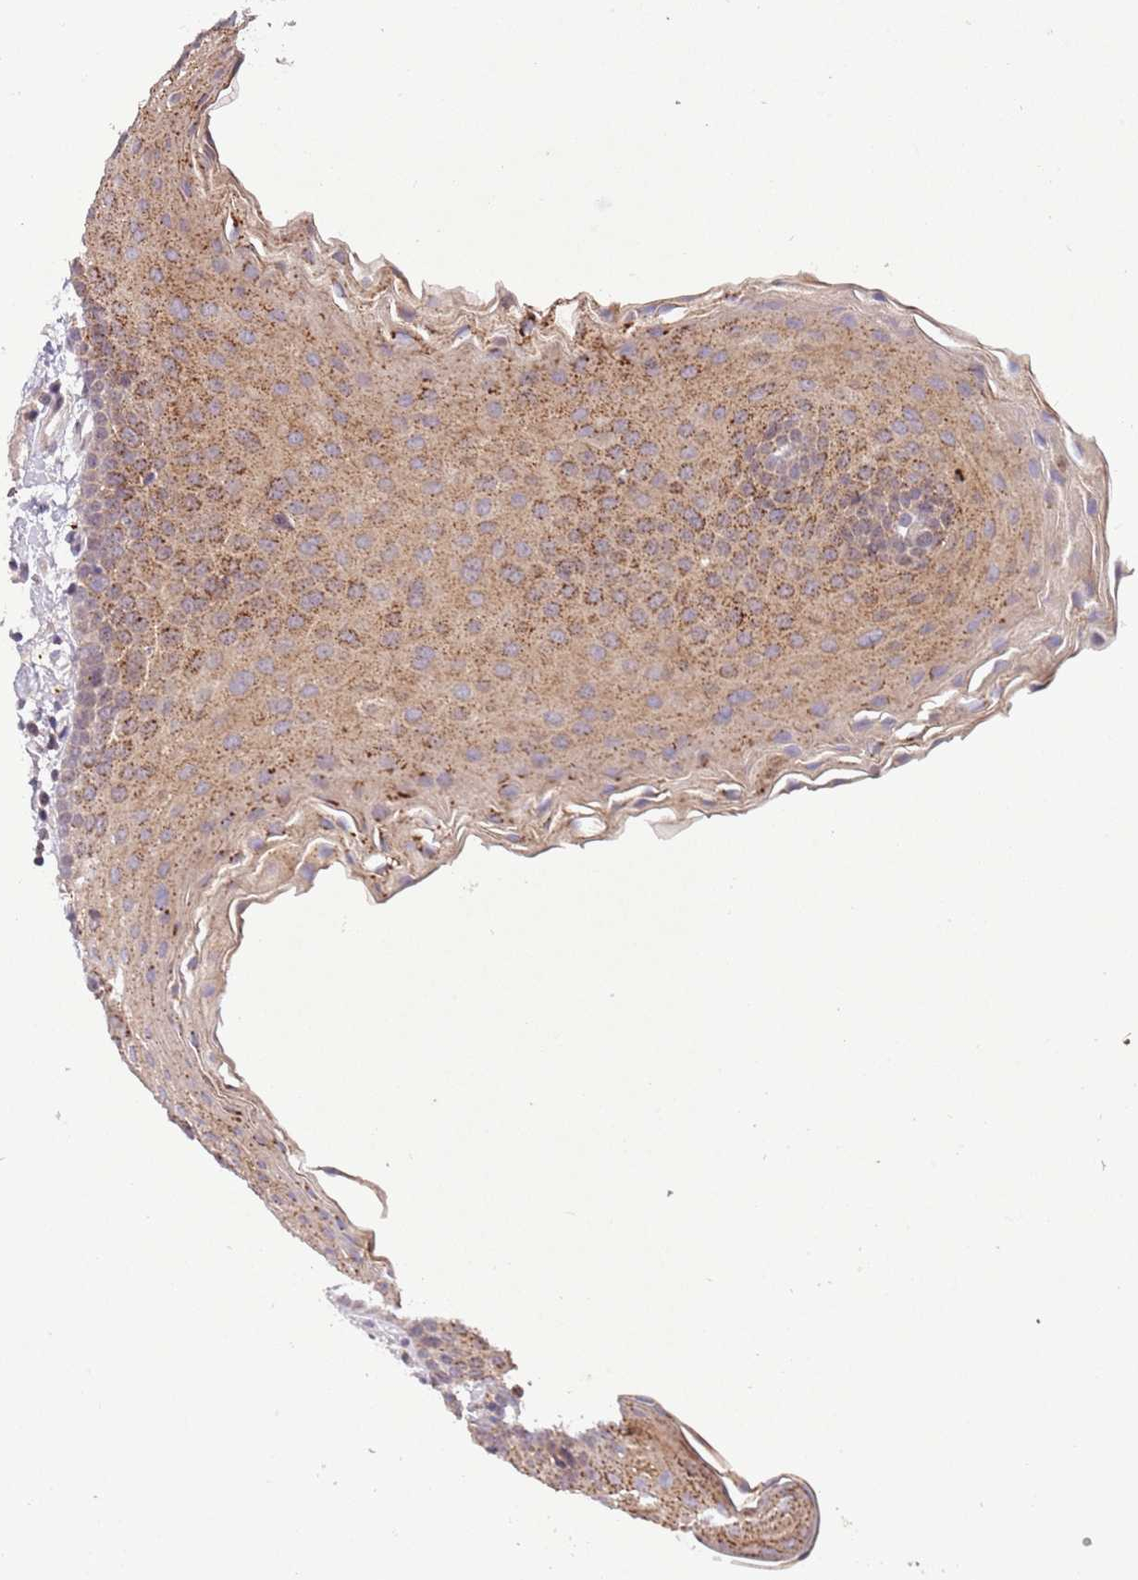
{"staining": {"intensity": "moderate", "quantity": "25%-75%", "location": "cytoplasmic/membranous"}, "tissue": "oral mucosa", "cell_type": "Squamous epithelial cells", "image_type": "normal", "snomed": [{"axis": "morphology", "description": "Normal tissue, NOS"}, {"axis": "topography", "description": "Oral tissue"}], "caption": "Oral mucosa stained with immunohistochemistry (IHC) demonstrates moderate cytoplasmic/membranous staining in approximately 25%-75% of squamous epithelial cells. (DAB (3,3'-diaminobenzidine) IHC with brightfield microscopy, high magnification).", "gene": "TRIM27", "patient": {"sex": "male", "age": 46}}